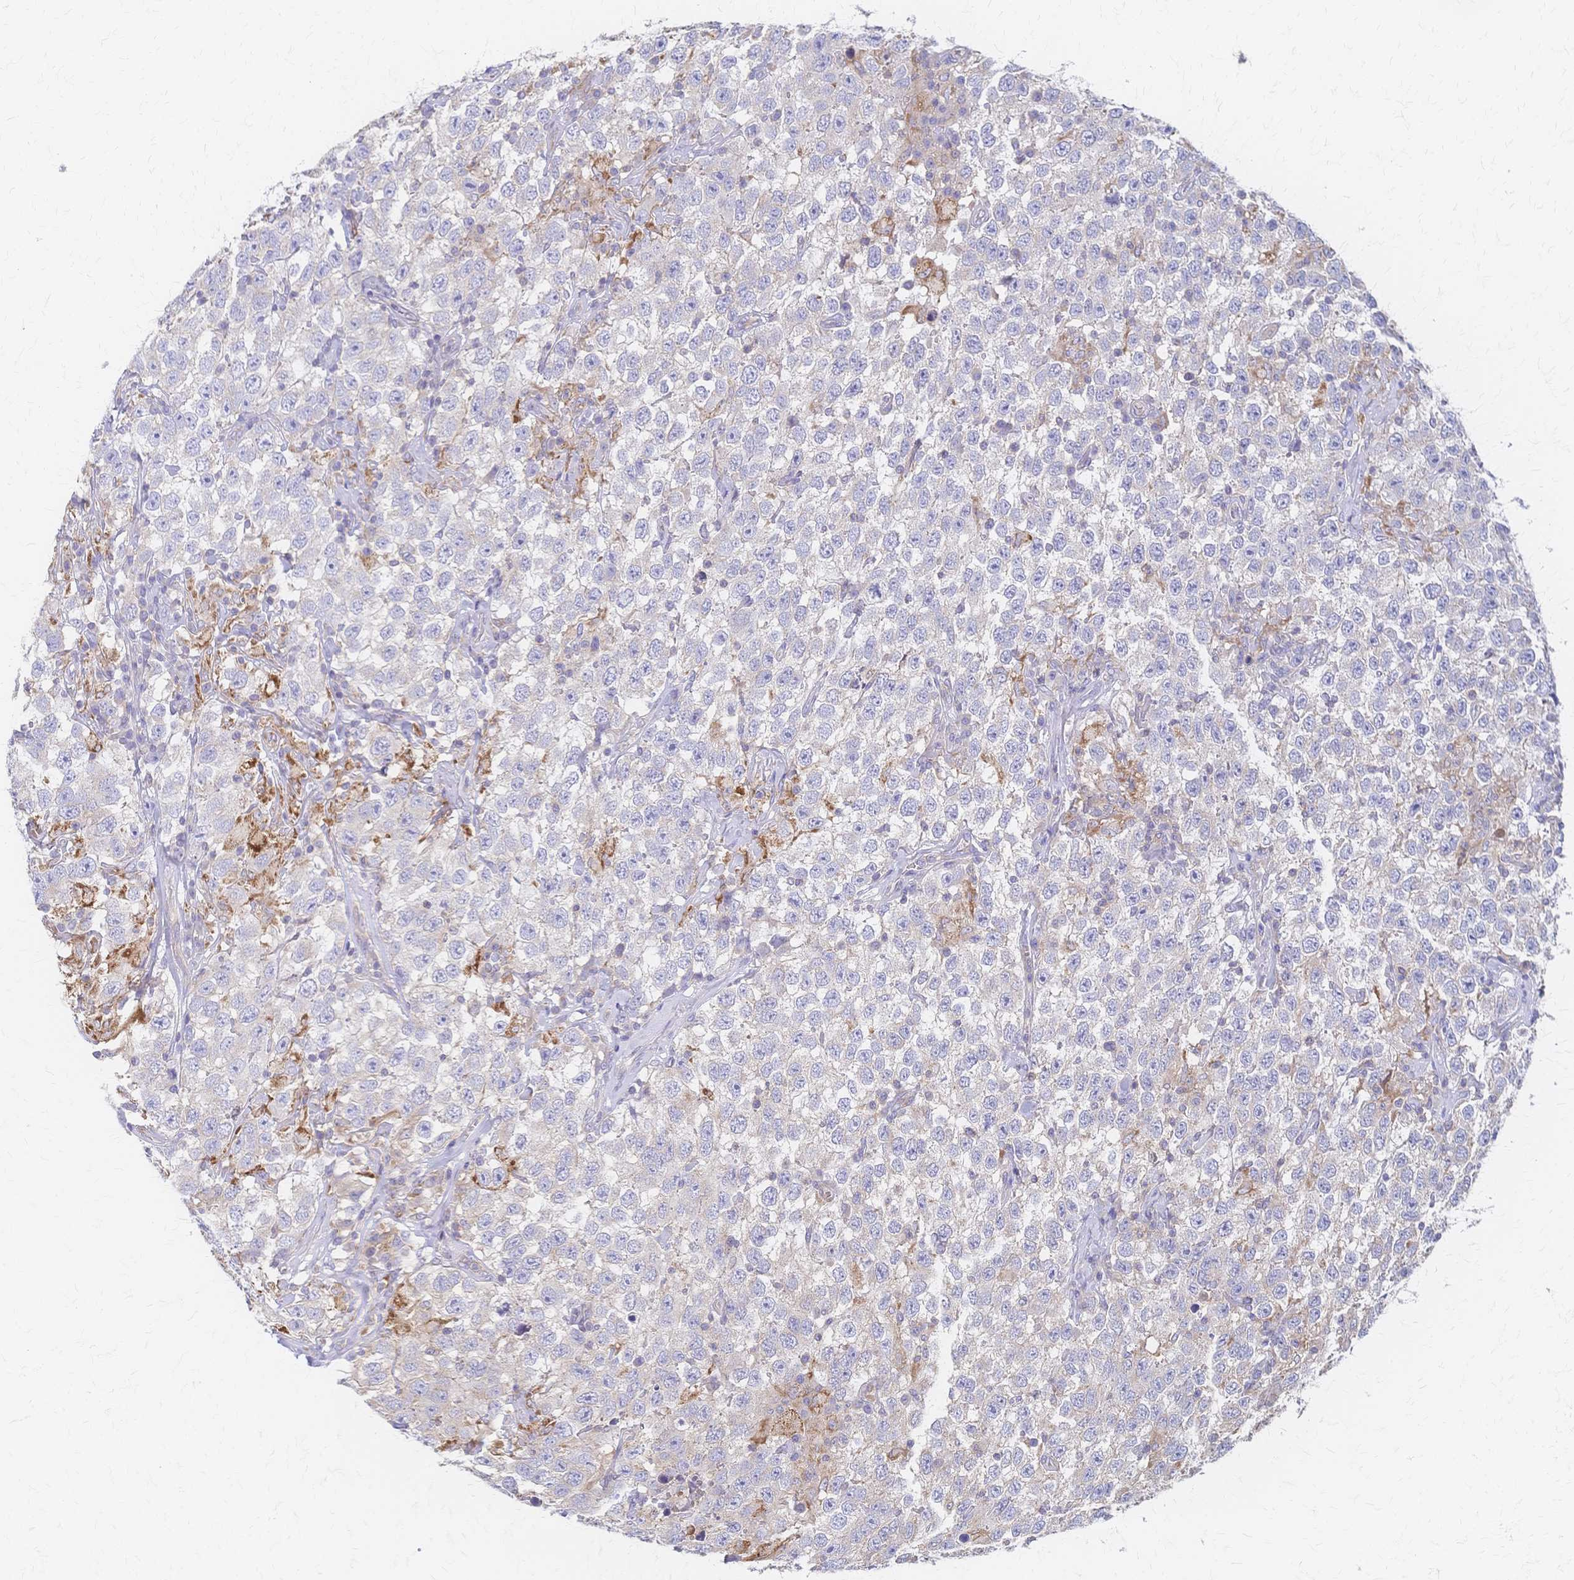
{"staining": {"intensity": "weak", "quantity": "<25%", "location": "cytoplasmic/membranous"}, "tissue": "testis cancer", "cell_type": "Tumor cells", "image_type": "cancer", "snomed": [{"axis": "morphology", "description": "Seminoma, NOS"}, {"axis": "topography", "description": "Testis"}], "caption": "This photomicrograph is of testis cancer (seminoma) stained with immunohistochemistry (IHC) to label a protein in brown with the nuclei are counter-stained blue. There is no positivity in tumor cells. (DAB (3,3'-diaminobenzidine) IHC, high magnification).", "gene": "CYB5A", "patient": {"sex": "male", "age": 41}}